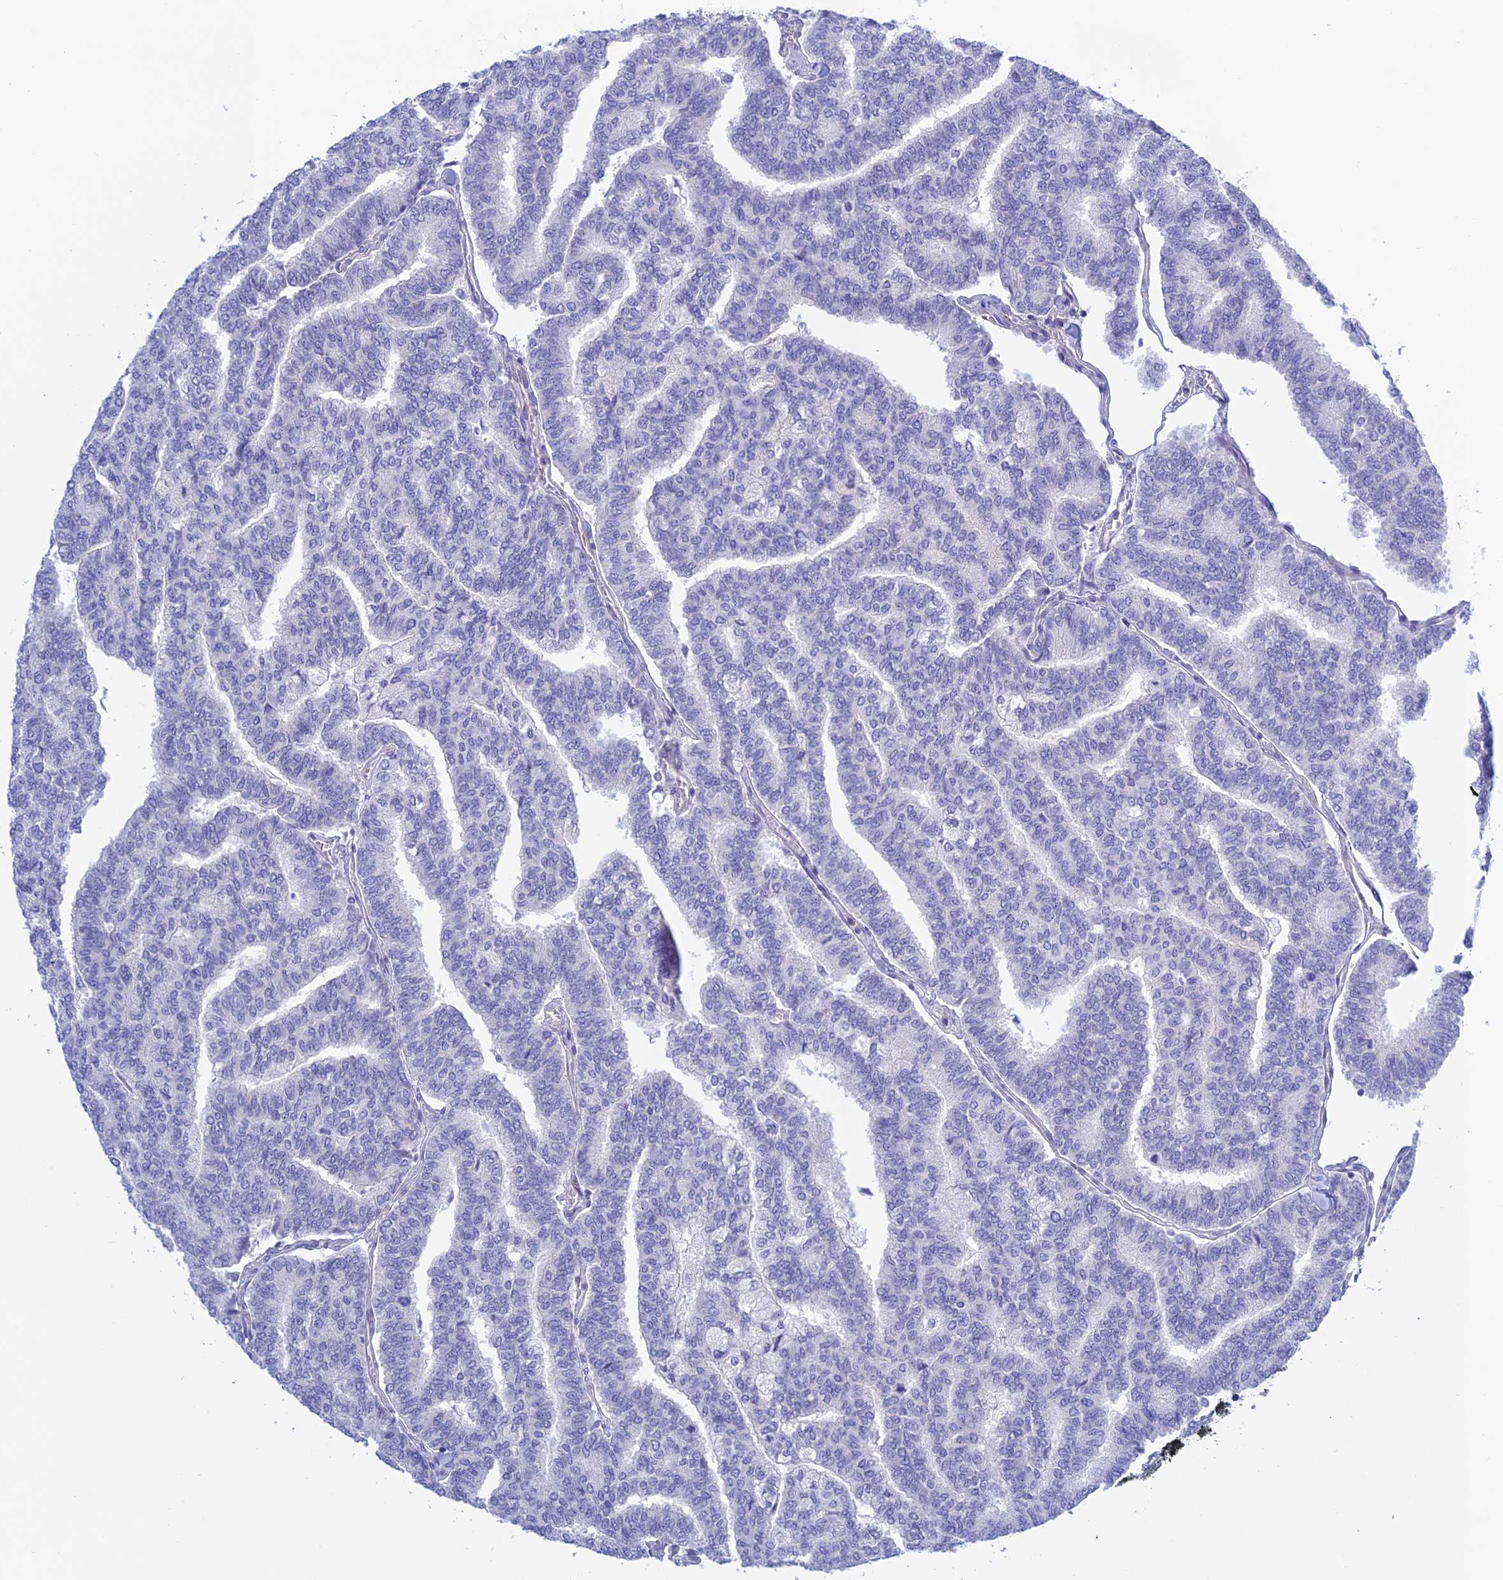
{"staining": {"intensity": "negative", "quantity": "none", "location": "none"}, "tissue": "thyroid cancer", "cell_type": "Tumor cells", "image_type": "cancer", "snomed": [{"axis": "morphology", "description": "Papillary adenocarcinoma, NOS"}, {"axis": "topography", "description": "Thyroid gland"}], "caption": "Immunohistochemistry (IHC) photomicrograph of neoplastic tissue: human thyroid cancer (papillary adenocarcinoma) stained with DAB (3,3'-diaminobenzidine) displays no significant protein expression in tumor cells.", "gene": "ZDHHC16", "patient": {"sex": "female", "age": 35}}